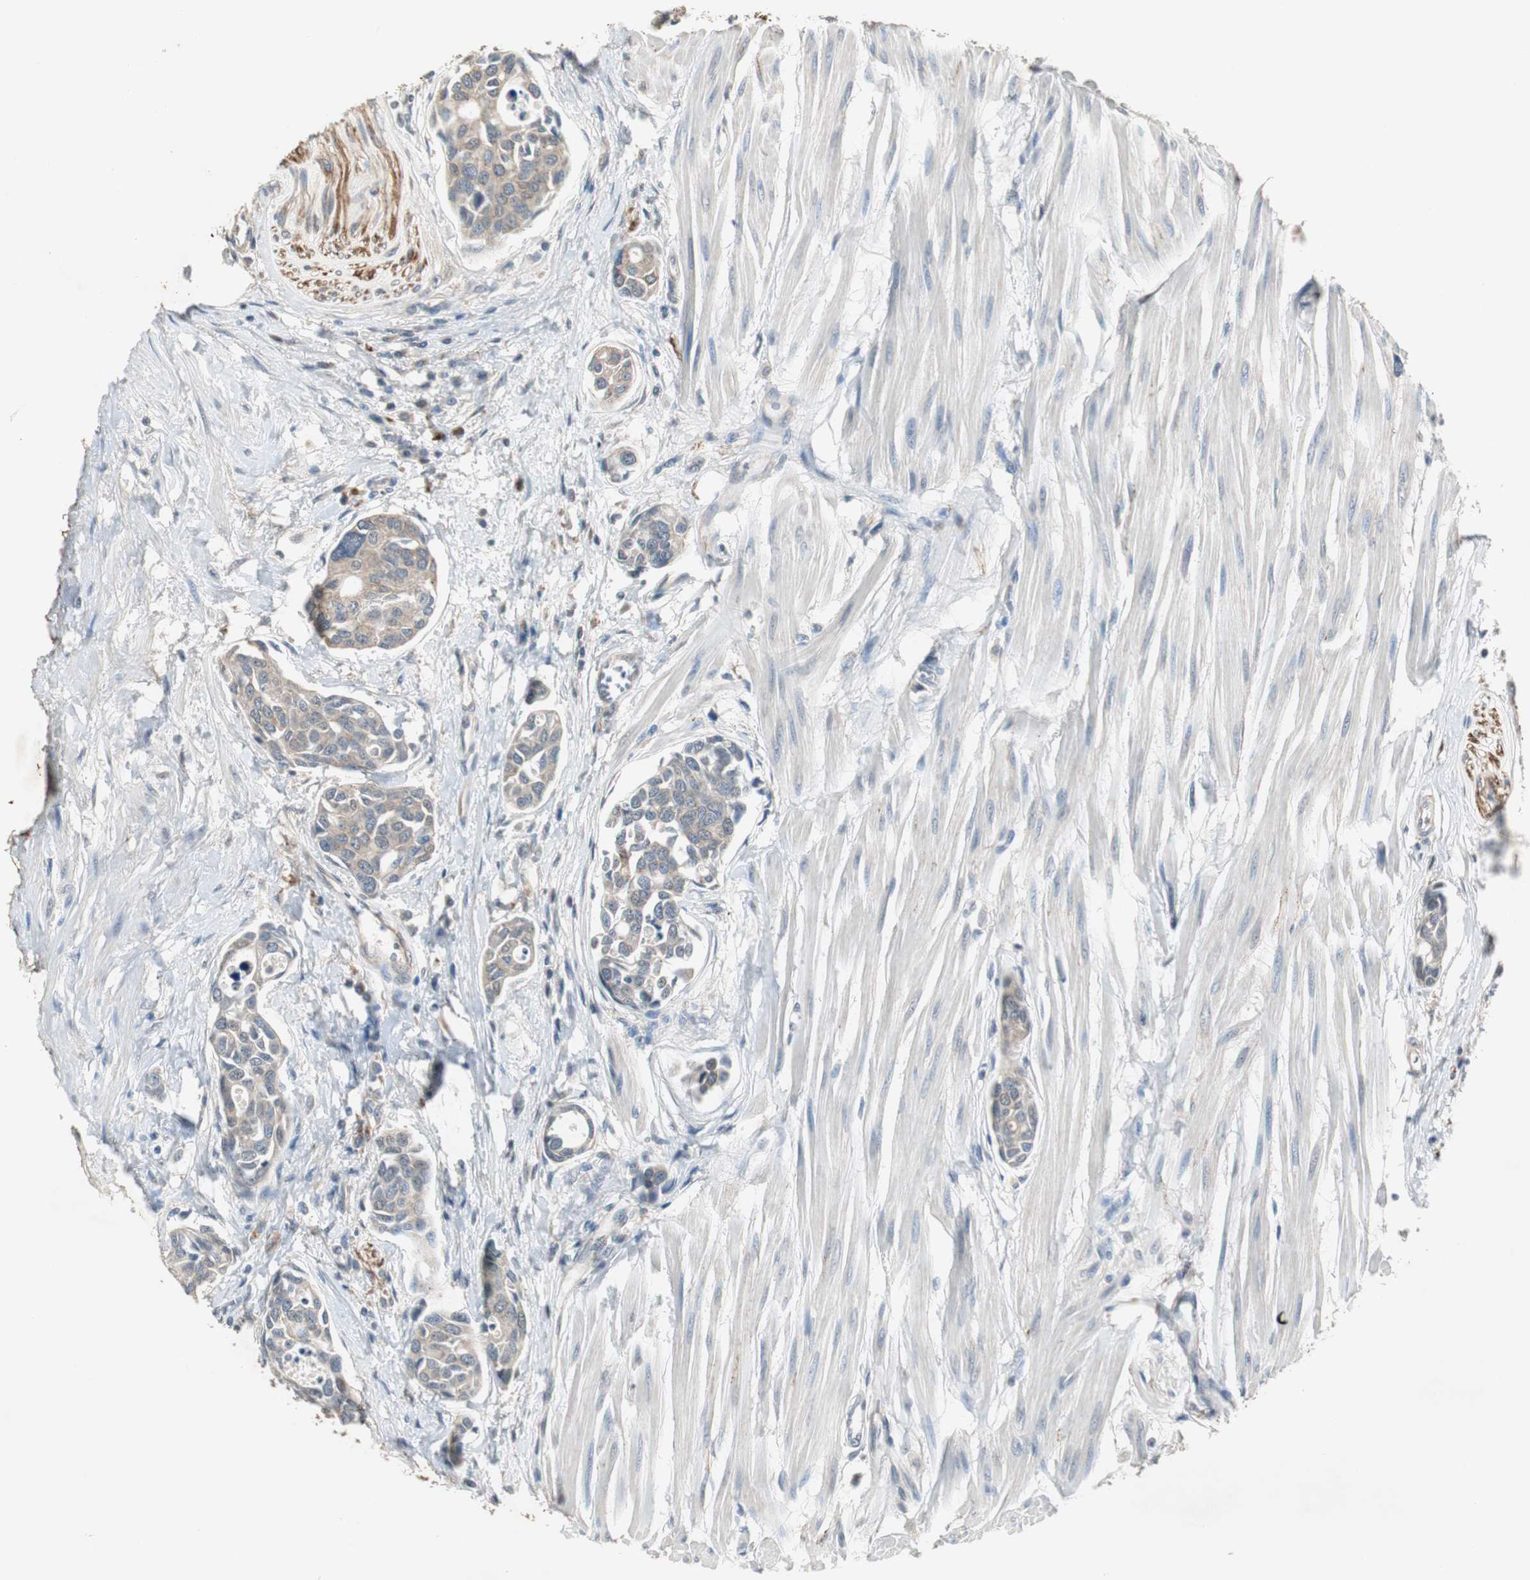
{"staining": {"intensity": "weak", "quantity": ">75%", "location": "cytoplasmic/membranous"}, "tissue": "urothelial cancer", "cell_type": "Tumor cells", "image_type": "cancer", "snomed": [{"axis": "morphology", "description": "Urothelial carcinoma, High grade"}, {"axis": "topography", "description": "Urinary bladder"}], "caption": "Weak cytoplasmic/membranous staining for a protein is present in about >75% of tumor cells of urothelial cancer using IHC.", "gene": "PTPRN2", "patient": {"sex": "male", "age": 78}}